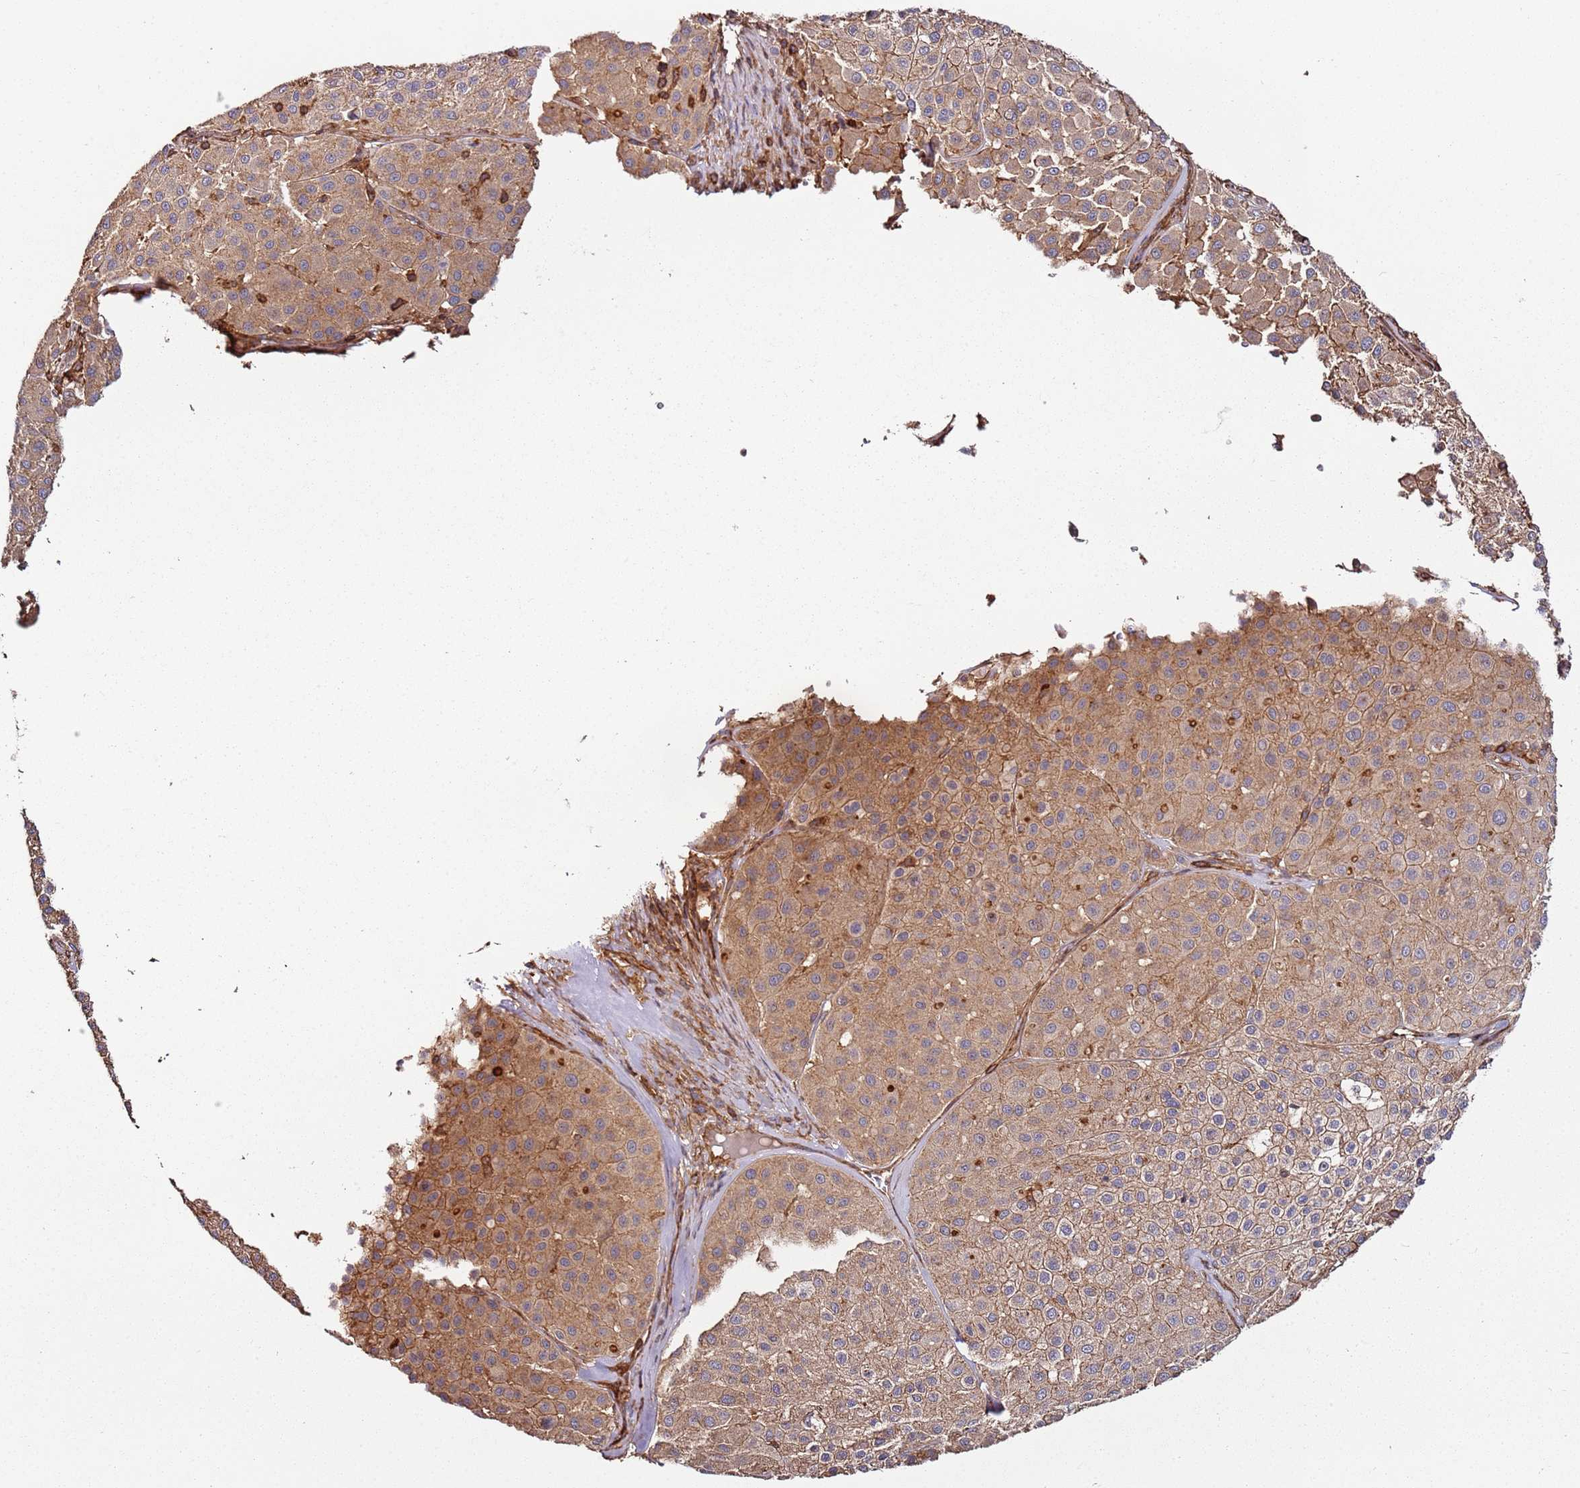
{"staining": {"intensity": "moderate", "quantity": ">75%", "location": "cytoplasmic/membranous"}, "tissue": "melanoma", "cell_type": "Tumor cells", "image_type": "cancer", "snomed": [{"axis": "morphology", "description": "Malignant melanoma, Metastatic site"}, {"axis": "topography", "description": "Smooth muscle"}], "caption": "Malignant melanoma (metastatic site) tissue displays moderate cytoplasmic/membranous positivity in approximately >75% of tumor cells, visualized by immunohistochemistry.", "gene": "CYP2U1", "patient": {"sex": "male", "age": 41}}